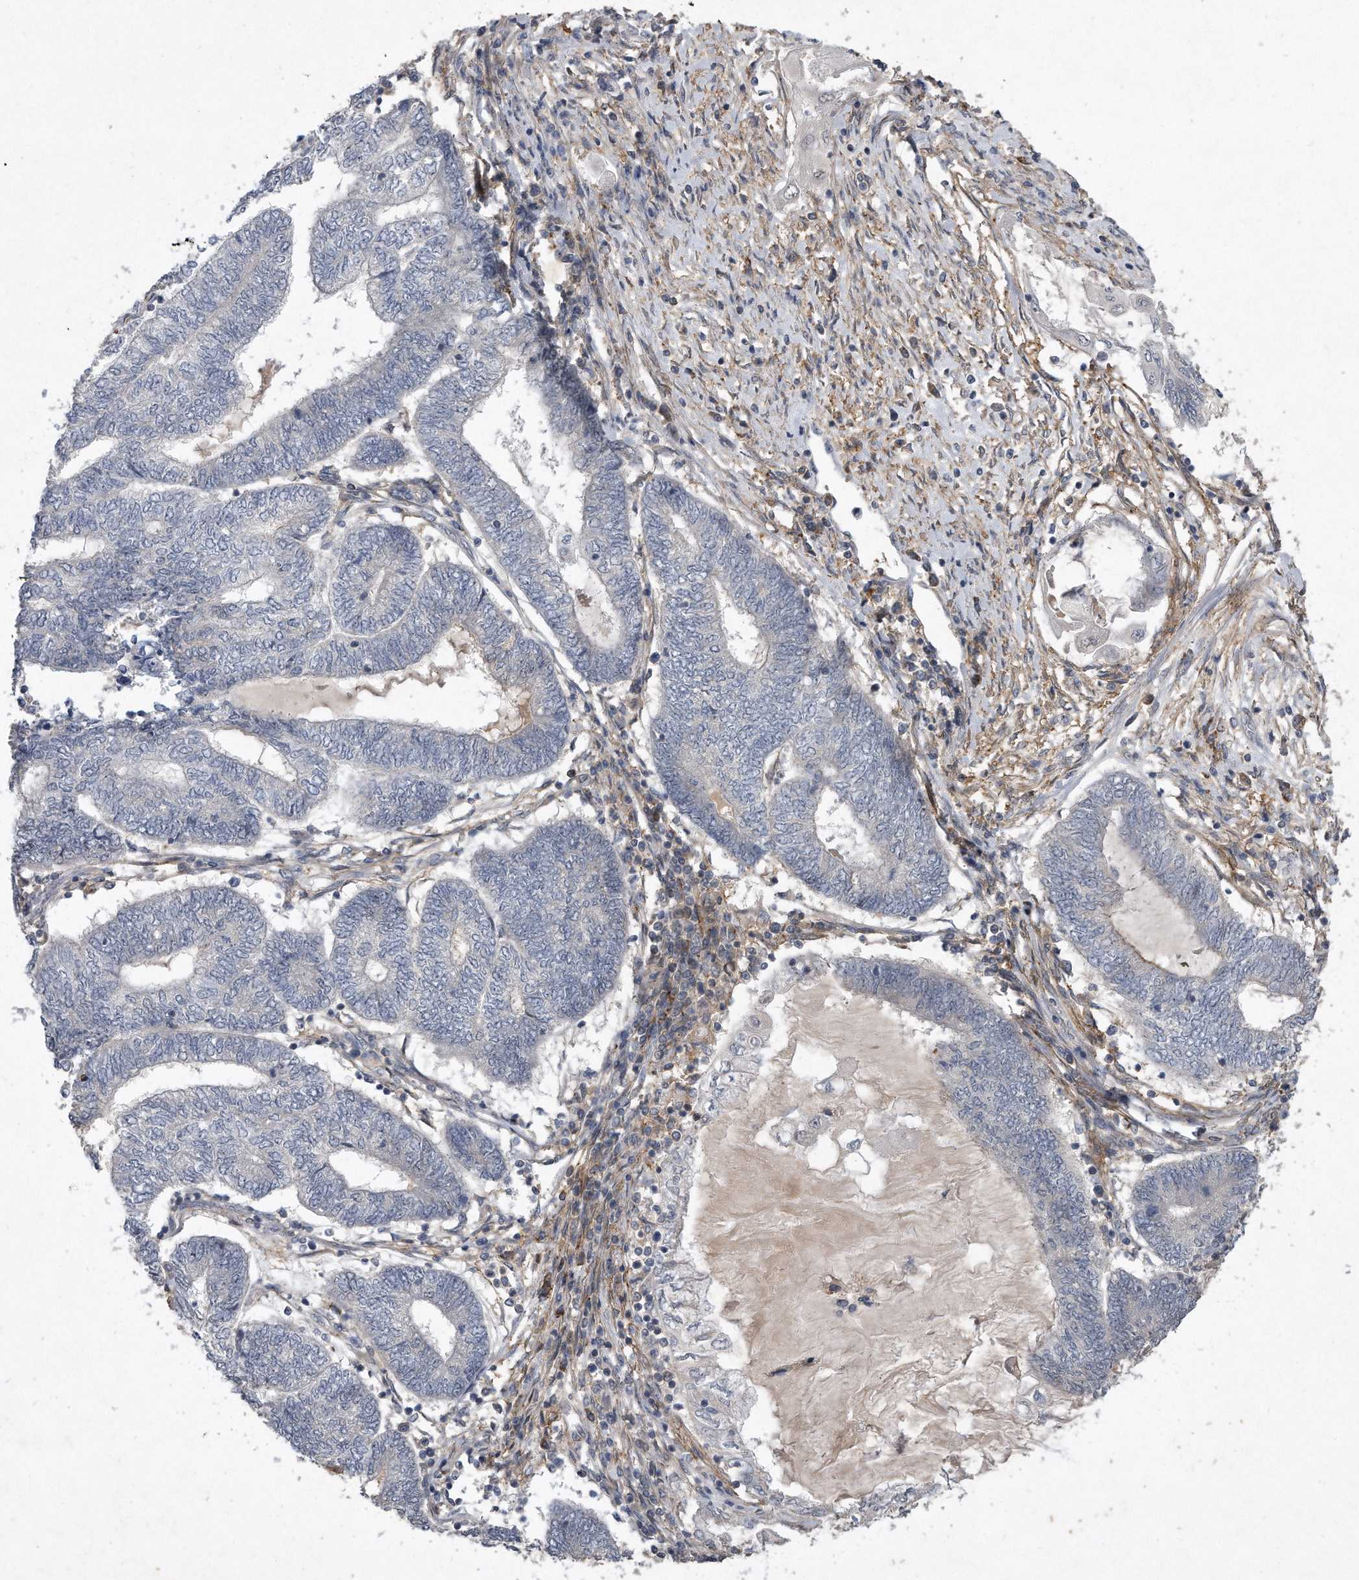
{"staining": {"intensity": "negative", "quantity": "none", "location": "none"}, "tissue": "endometrial cancer", "cell_type": "Tumor cells", "image_type": "cancer", "snomed": [{"axis": "morphology", "description": "Adenocarcinoma, NOS"}, {"axis": "topography", "description": "Uterus"}, {"axis": "topography", "description": "Endometrium"}], "caption": "The immunohistochemistry (IHC) histopathology image has no significant staining in tumor cells of endometrial cancer (adenocarcinoma) tissue. Brightfield microscopy of immunohistochemistry (IHC) stained with DAB (3,3'-diaminobenzidine) (brown) and hematoxylin (blue), captured at high magnification.", "gene": "PGBD2", "patient": {"sex": "female", "age": 70}}